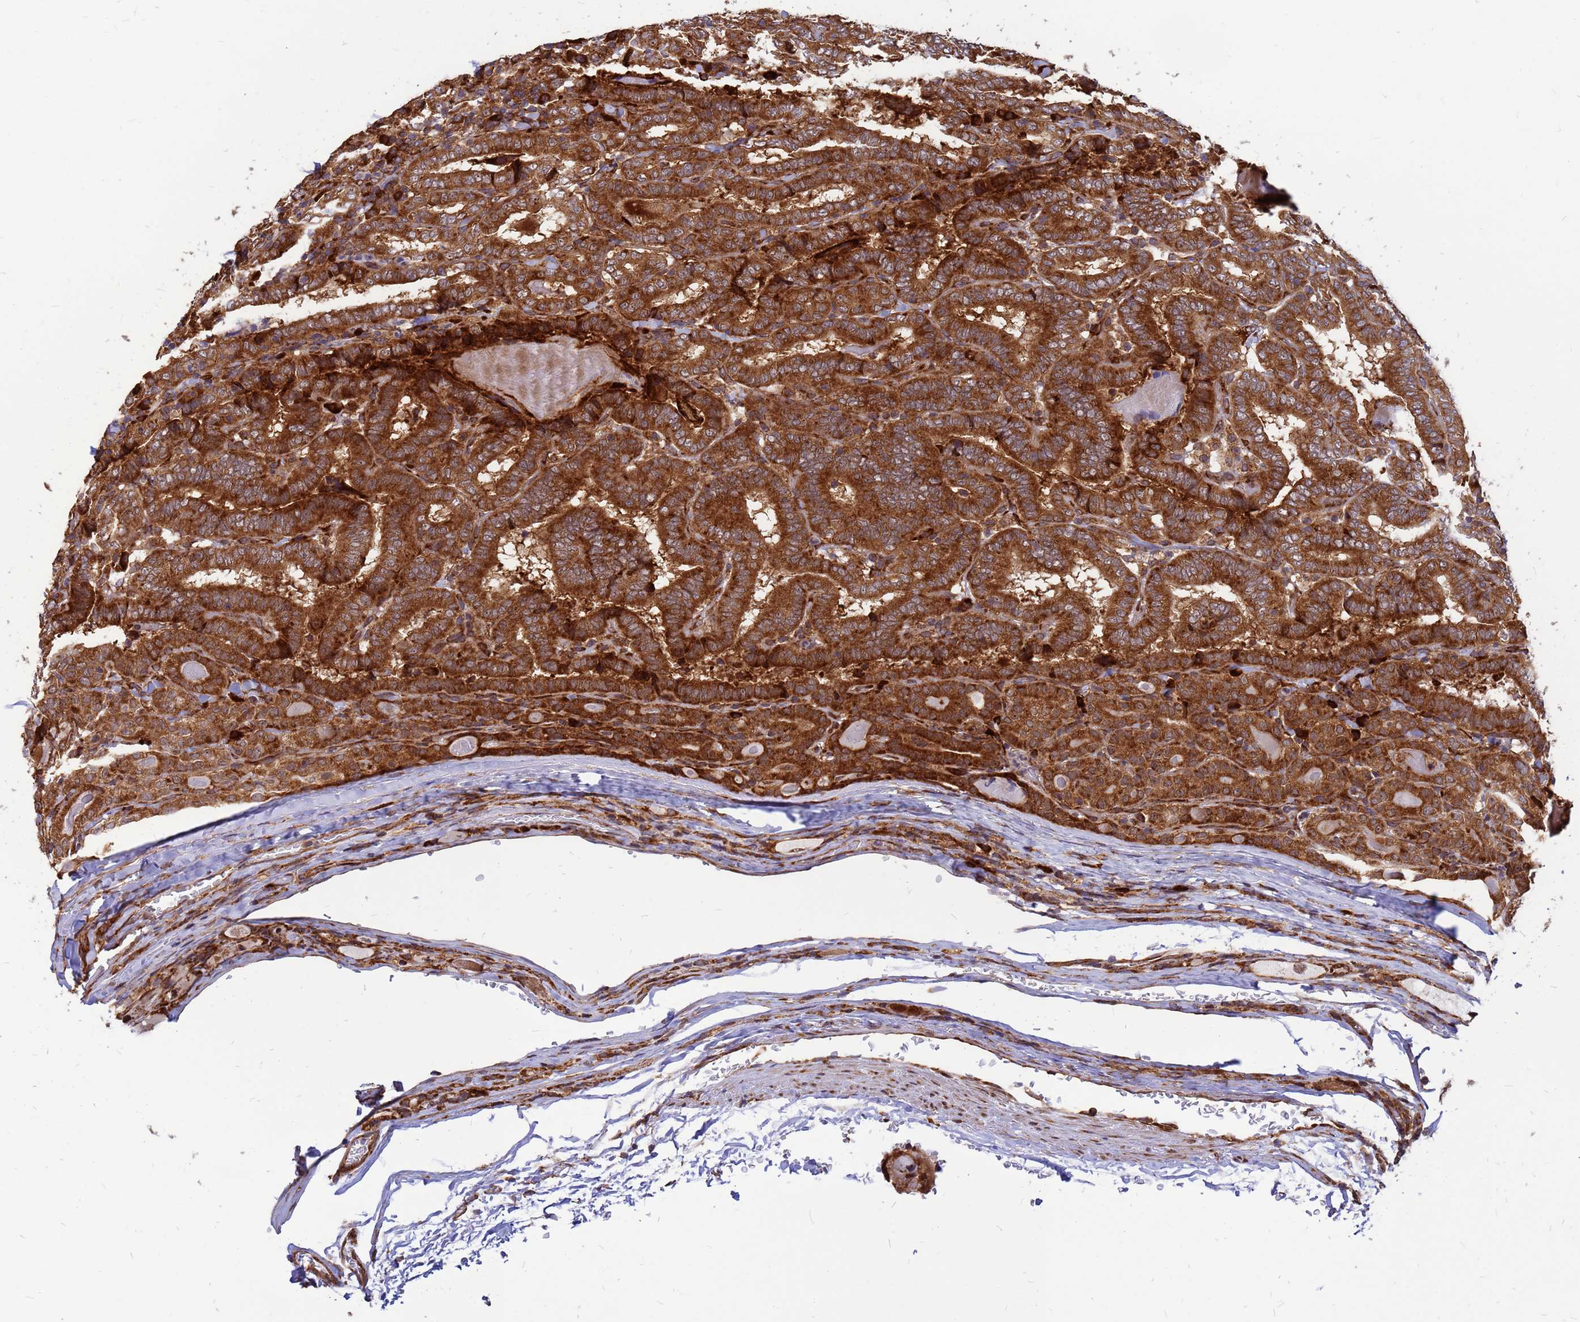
{"staining": {"intensity": "strong", "quantity": ">75%", "location": "cytoplasmic/membranous"}, "tissue": "thyroid cancer", "cell_type": "Tumor cells", "image_type": "cancer", "snomed": [{"axis": "morphology", "description": "Papillary adenocarcinoma, NOS"}, {"axis": "topography", "description": "Thyroid gland"}], "caption": "Protein analysis of papillary adenocarcinoma (thyroid) tissue displays strong cytoplasmic/membranous positivity in about >75% of tumor cells.", "gene": "RPL8", "patient": {"sex": "female", "age": 72}}